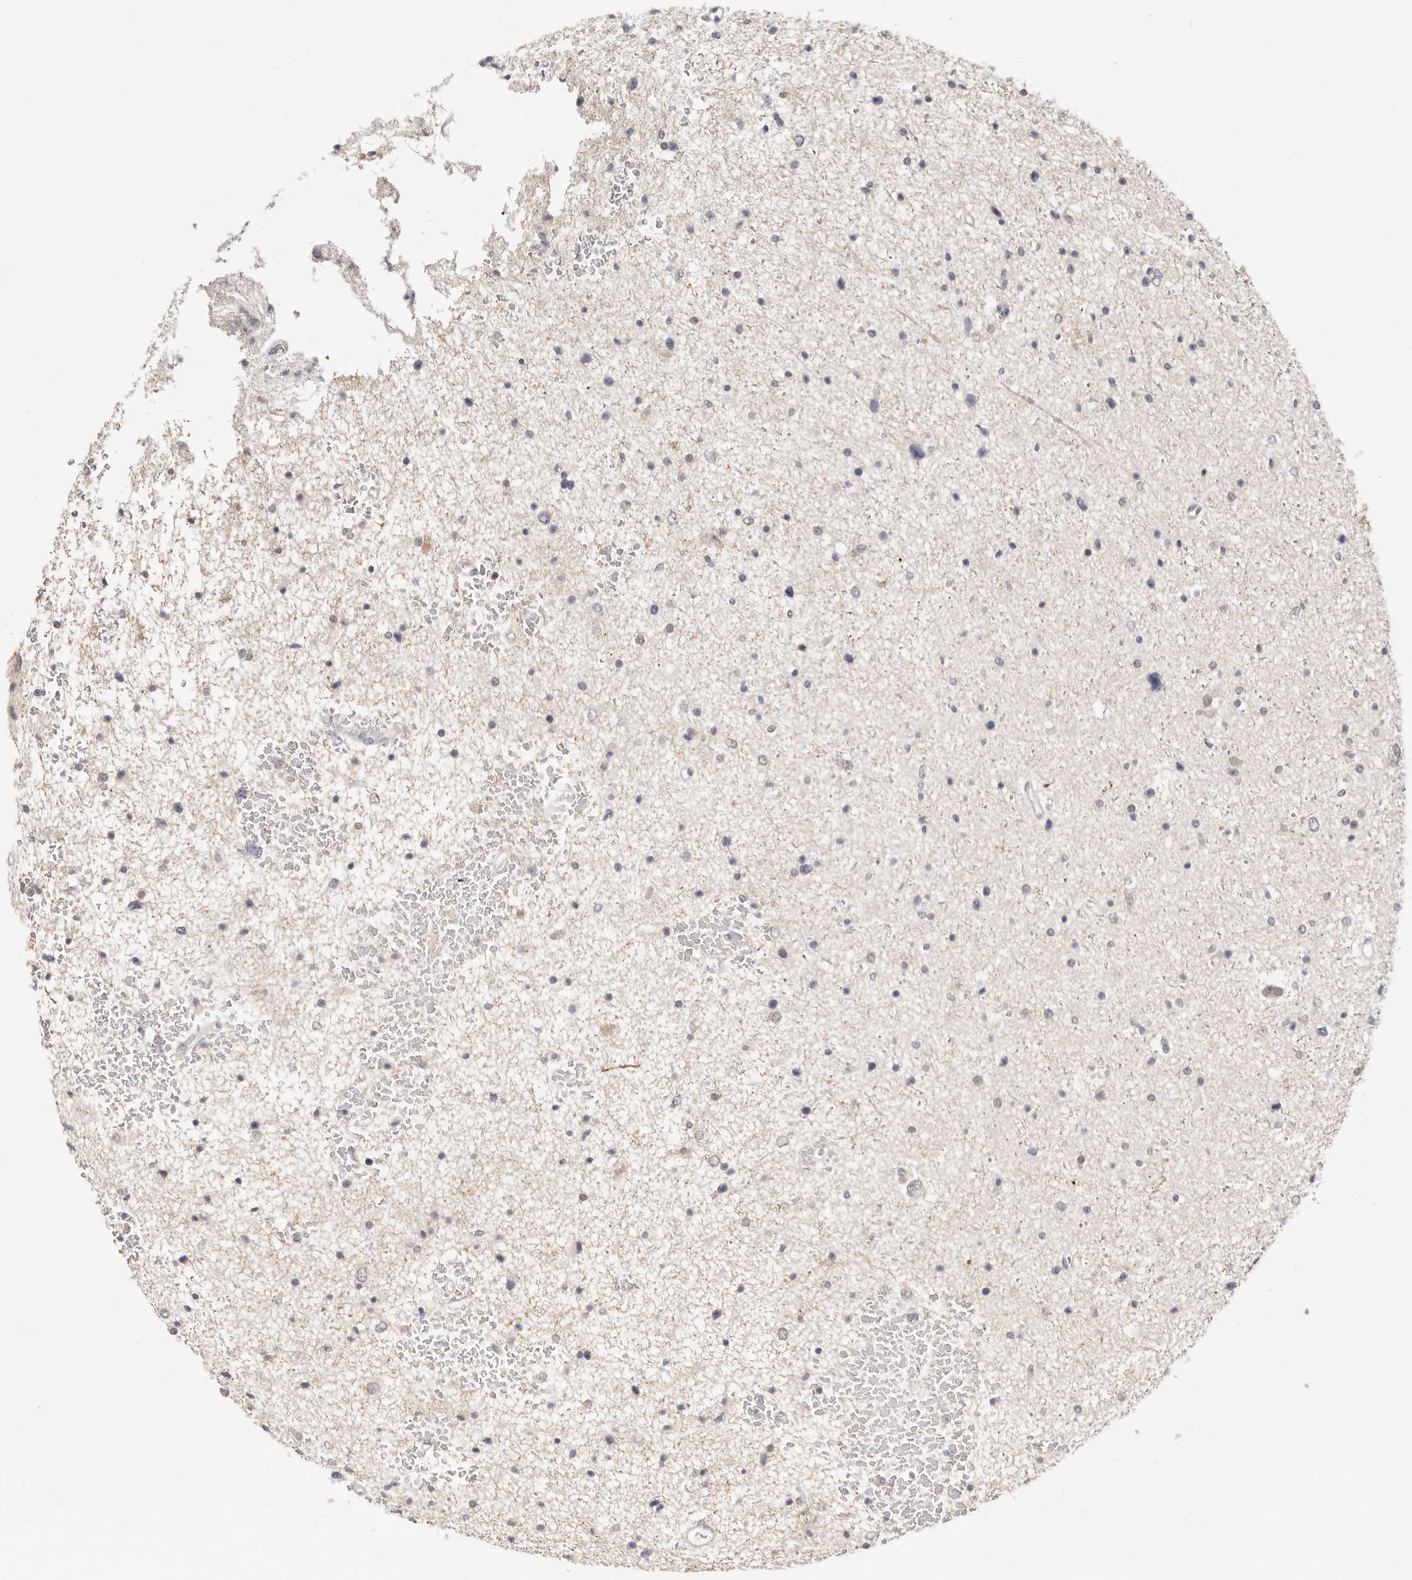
{"staining": {"intensity": "moderate", "quantity": "<25%", "location": "cytoplasmic/membranous,nuclear"}, "tissue": "glioma", "cell_type": "Tumor cells", "image_type": "cancer", "snomed": [{"axis": "morphology", "description": "Glioma, malignant, Low grade"}, {"axis": "topography", "description": "Cerebral cortex"}], "caption": "Protein expression analysis of glioma exhibits moderate cytoplasmic/membranous and nuclear positivity in about <25% of tumor cells. (DAB (3,3'-diaminobenzidine) IHC, brown staining for protein, blue staining for nuclei).", "gene": "LARP7", "patient": {"sex": "female", "age": 39}}